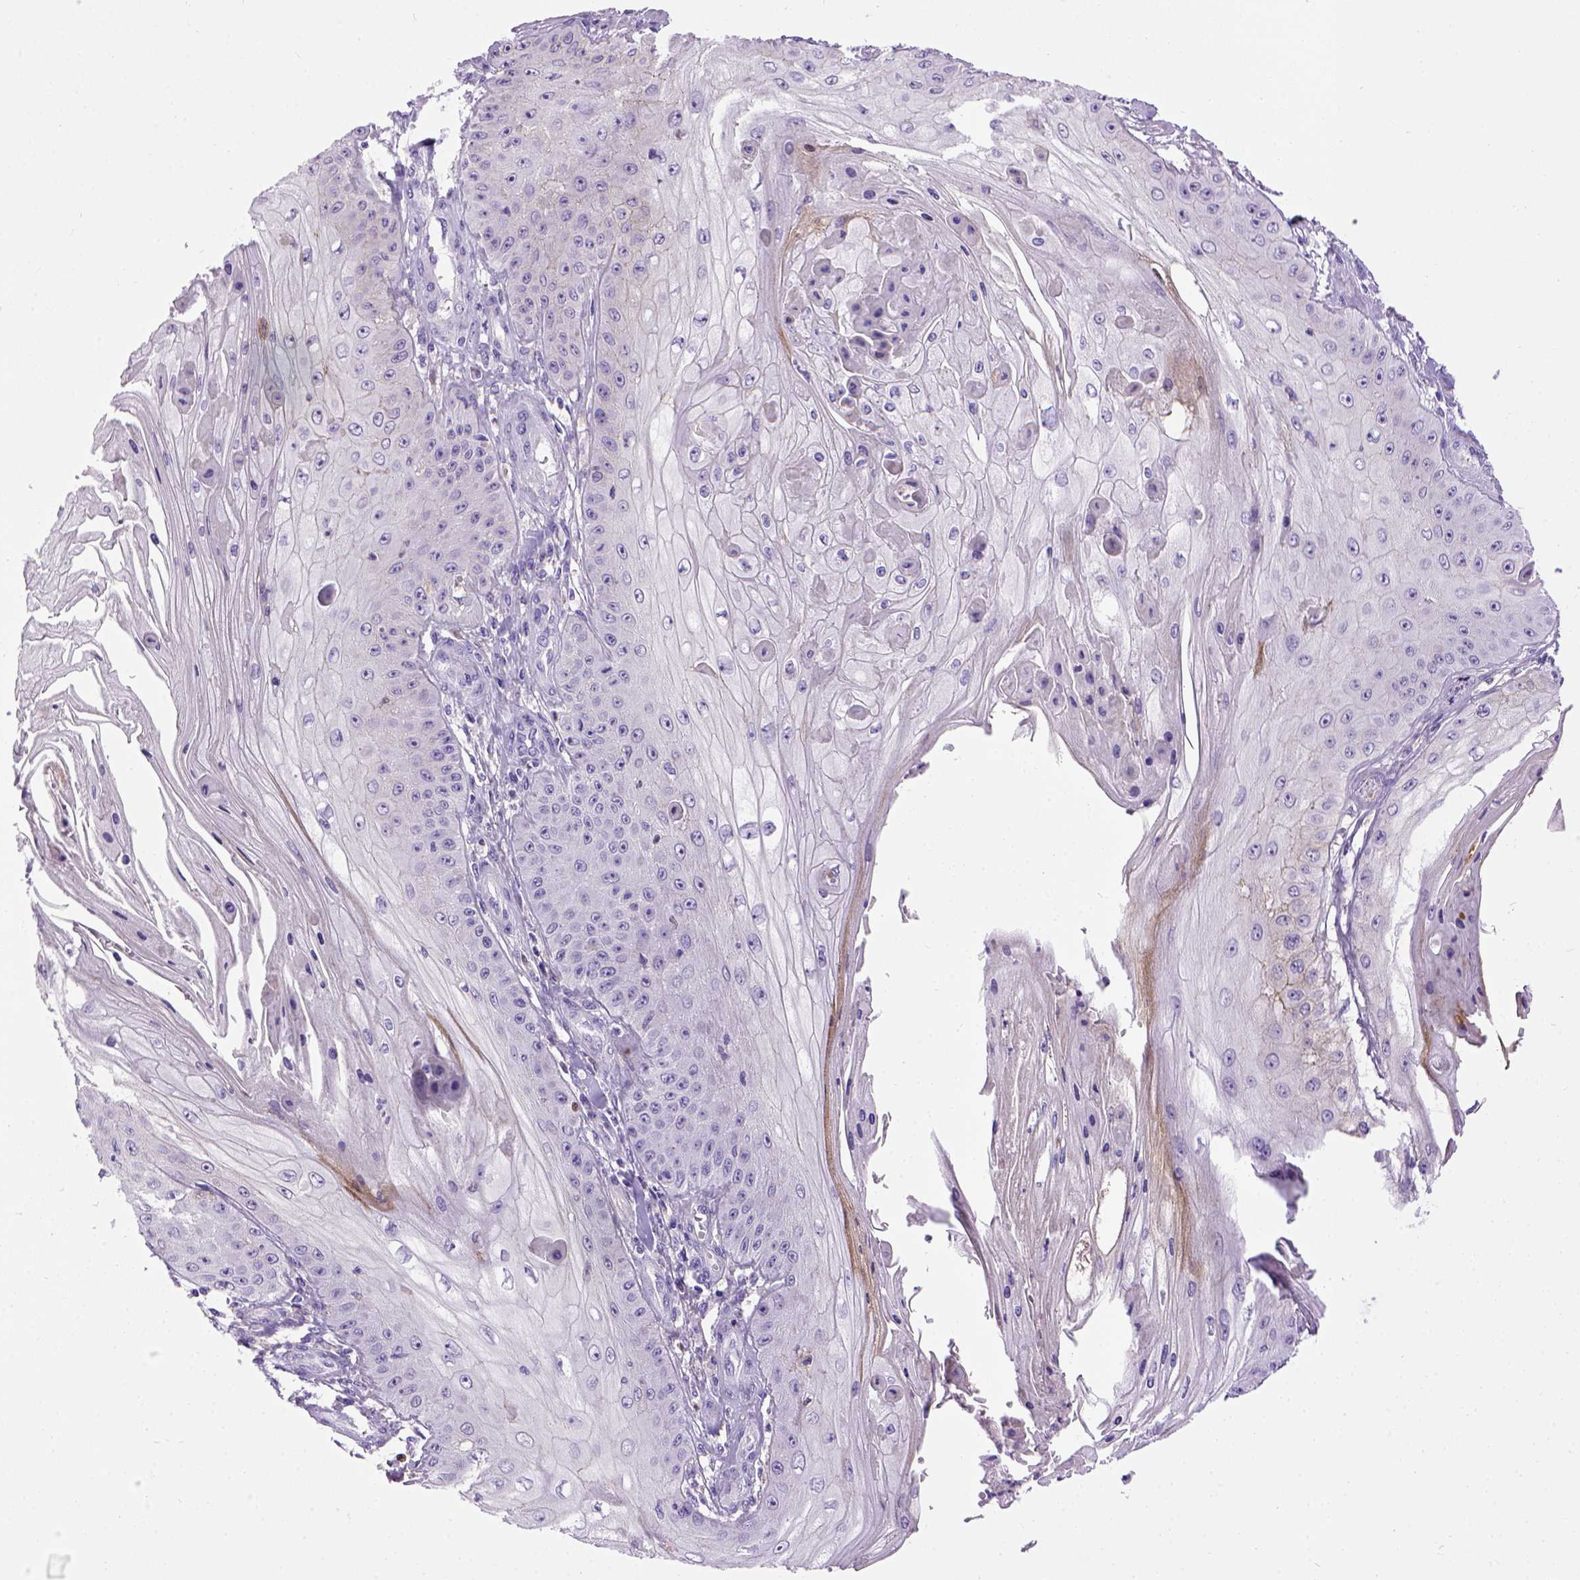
{"staining": {"intensity": "negative", "quantity": "none", "location": "none"}, "tissue": "skin cancer", "cell_type": "Tumor cells", "image_type": "cancer", "snomed": [{"axis": "morphology", "description": "Squamous cell carcinoma, NOS"}, {"axis": "topography", "description": "Skin"}], "caption": "This is an immunohistochemistry (IHC) photomicrograph of human skin squamous cell carcinoma. There is no positivity in tumor cells.", "gene": "CDH1", "patient": {"sex": "male", "age": 70}}